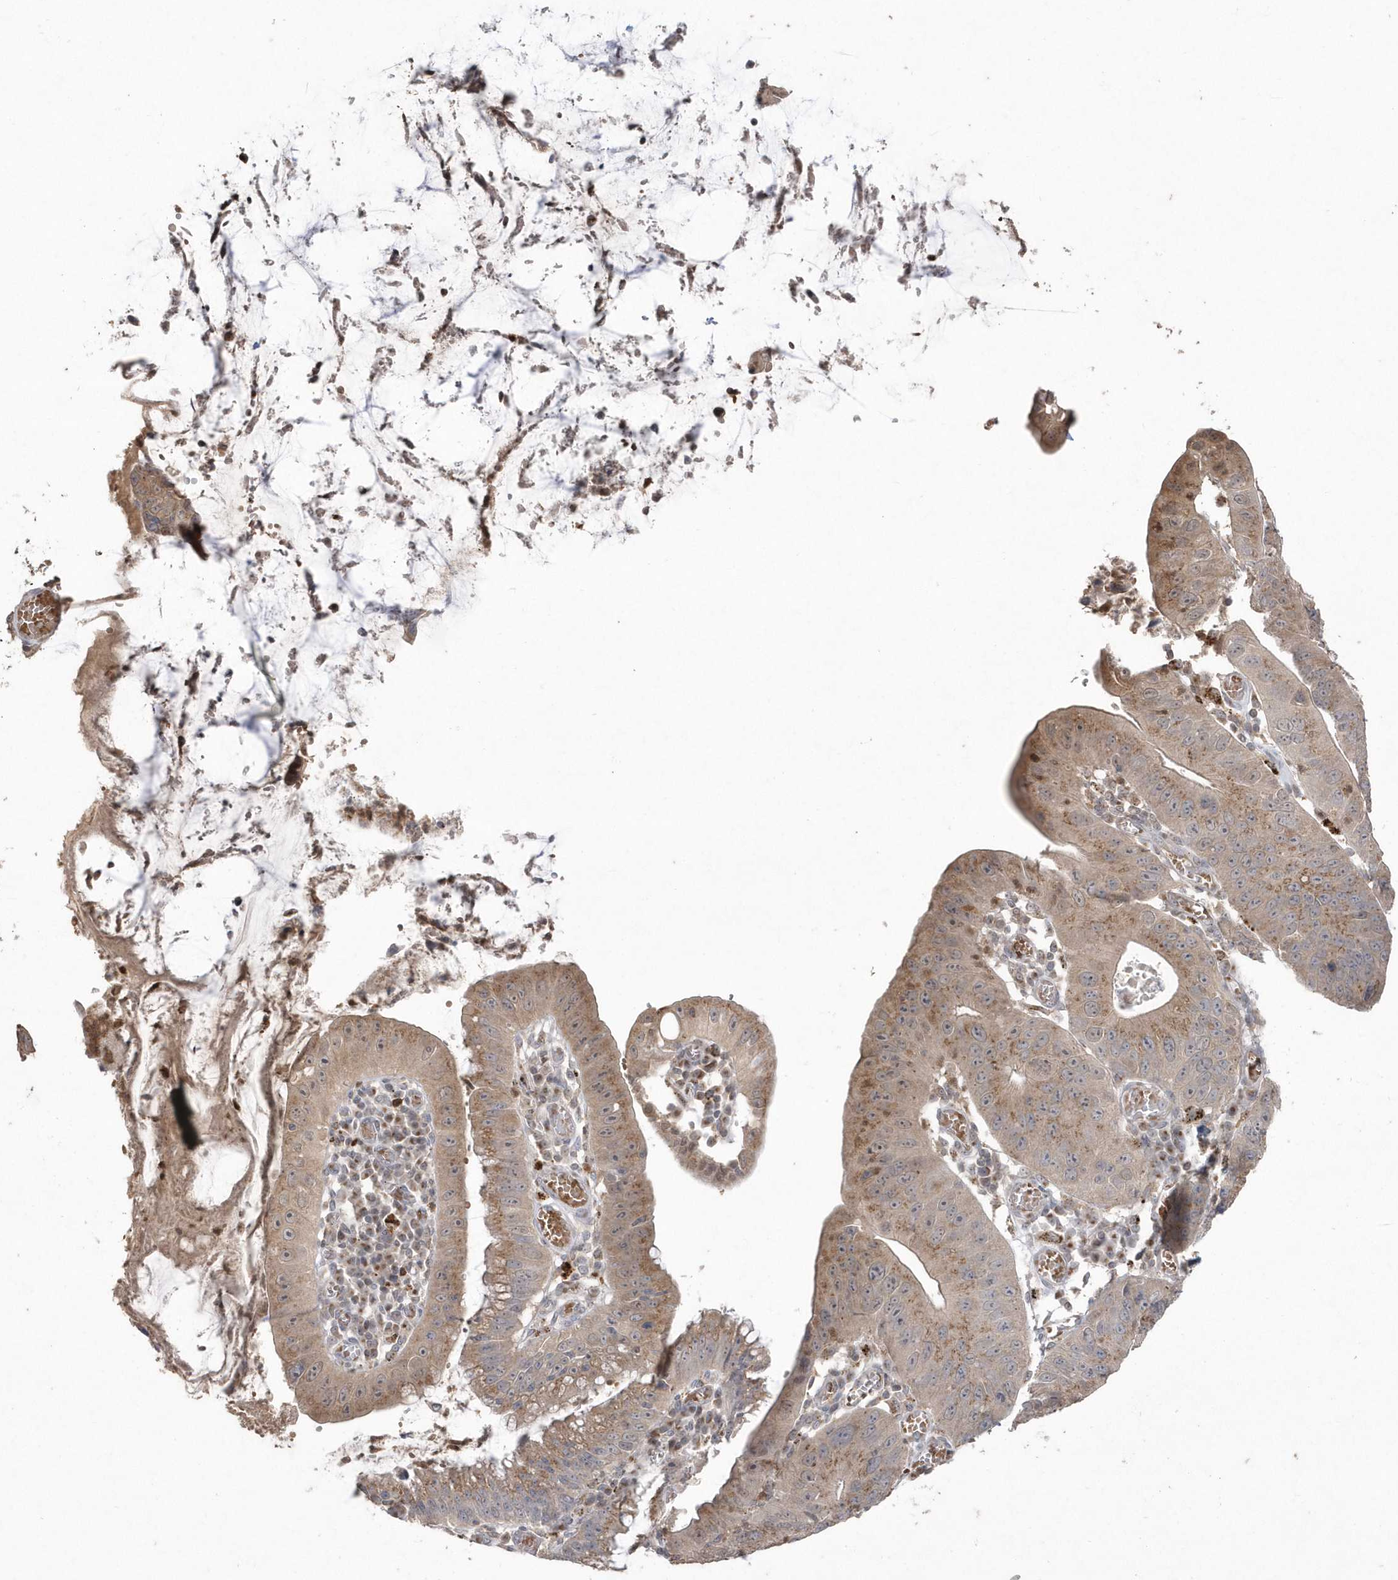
{"staining": {"intensity": "moderate", "quantity": ">75%", "location": "cytoplasmic/membranous"}, "tissue": "stomach cancer", "cell_type": "Tumor cells", "image_type": "cancer", "snomed": [{"axis": "morphology", "description": "Adenocarcinoma, NOS"}, {"axis": "topography", "description": "Stomach"}], "caption": "A brown stain highlights moderate cytoplasmic/membranous staining of a protein in stomach cancer (adenocarcinoma) tumor cells.", "gene": "GEMIN6", "patient": {"sex": "male", "age": 59}}